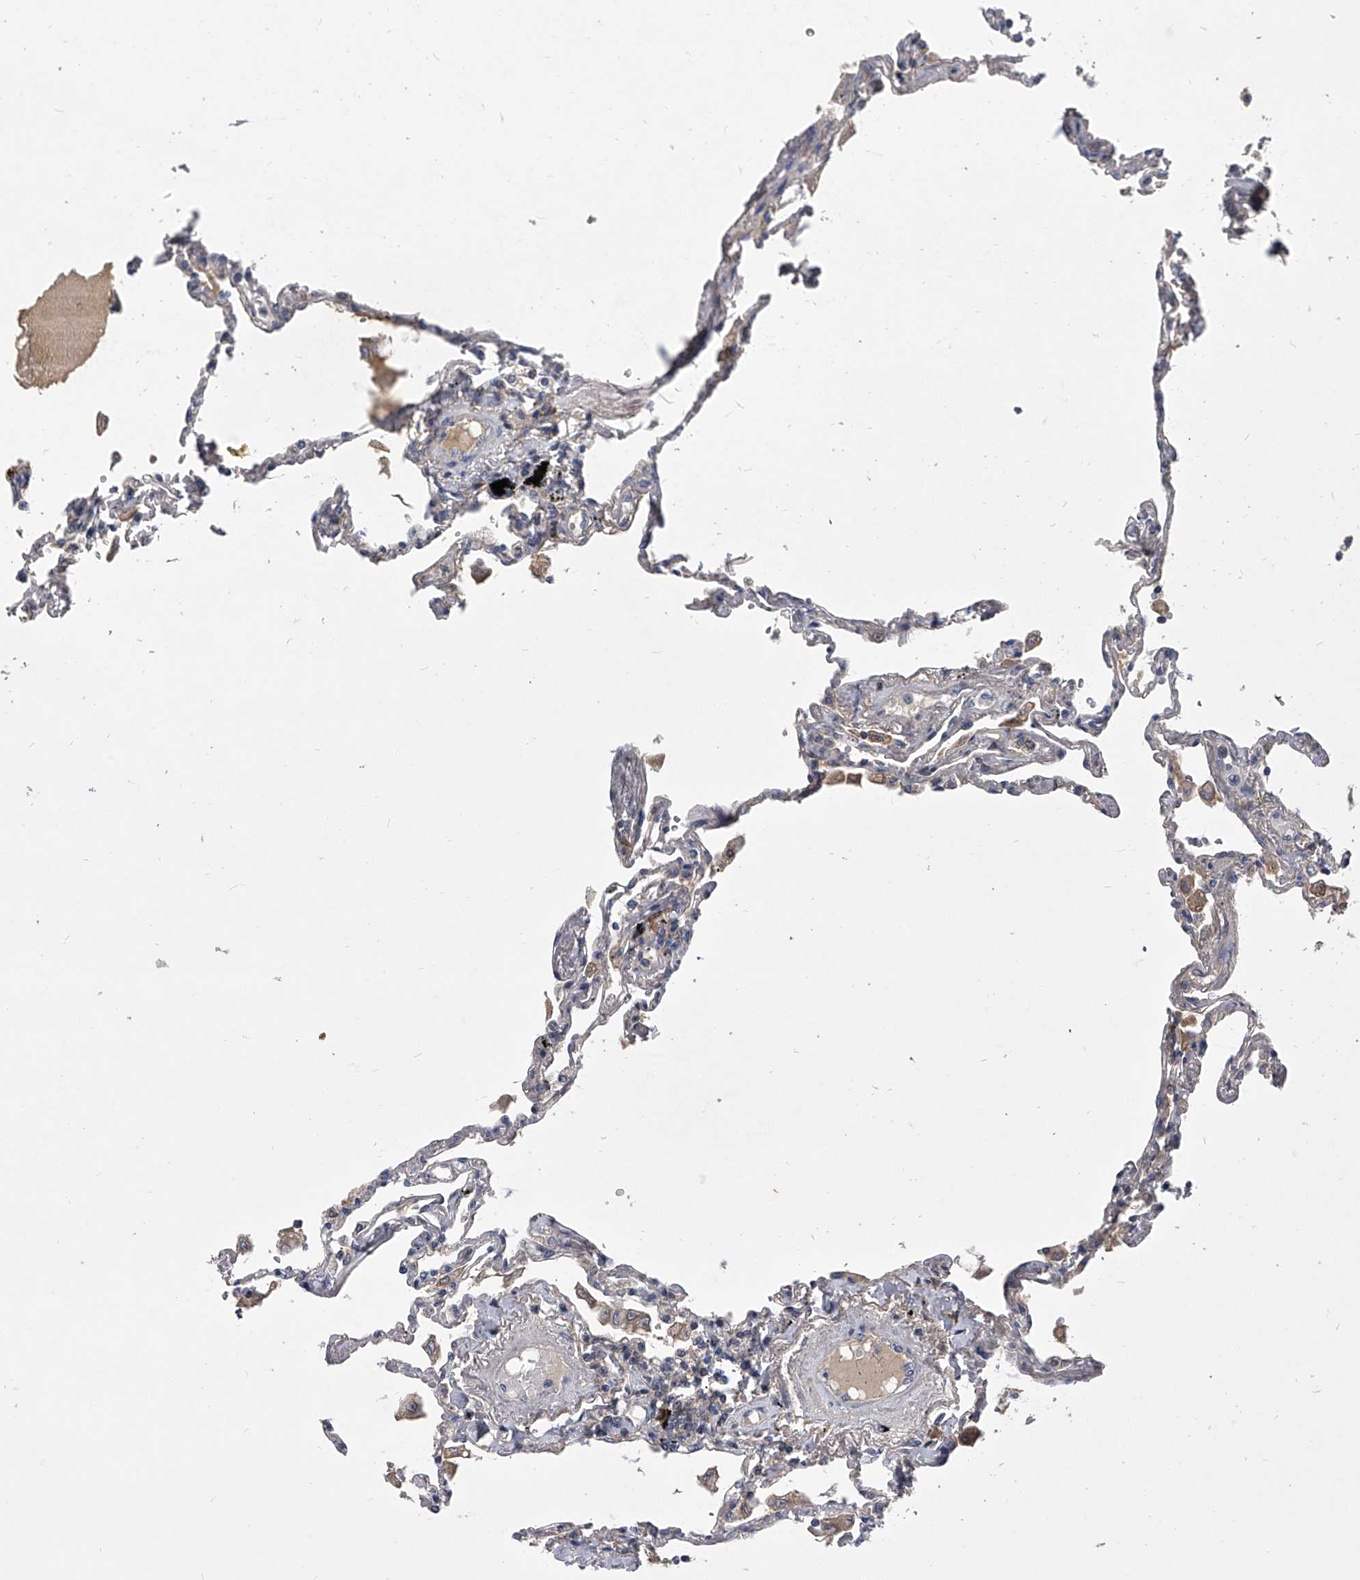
{"staining": {"intensity": "negative", "quantity": "none", "location": "none"}, "tissue": "lung", "cell_type": "Alveolar cells", "image_type": "normal", "snomed": [{"axis": "morphology", "description": "Normal tissue, NOS"}, {"axis": "topography", "description": "Lung"}], "caption": "IHC micrograph of unremarkable lung: human lung stained with DAB (3,3'-diaminobenzidine) reveals no significant protein staining in alveolar cells. (DAB (3,3'-diaminobenzidine) IHC with hematoxylin counter stain).", "gene": "CCR4", "patient": {"sex": "female", "age": 67}}